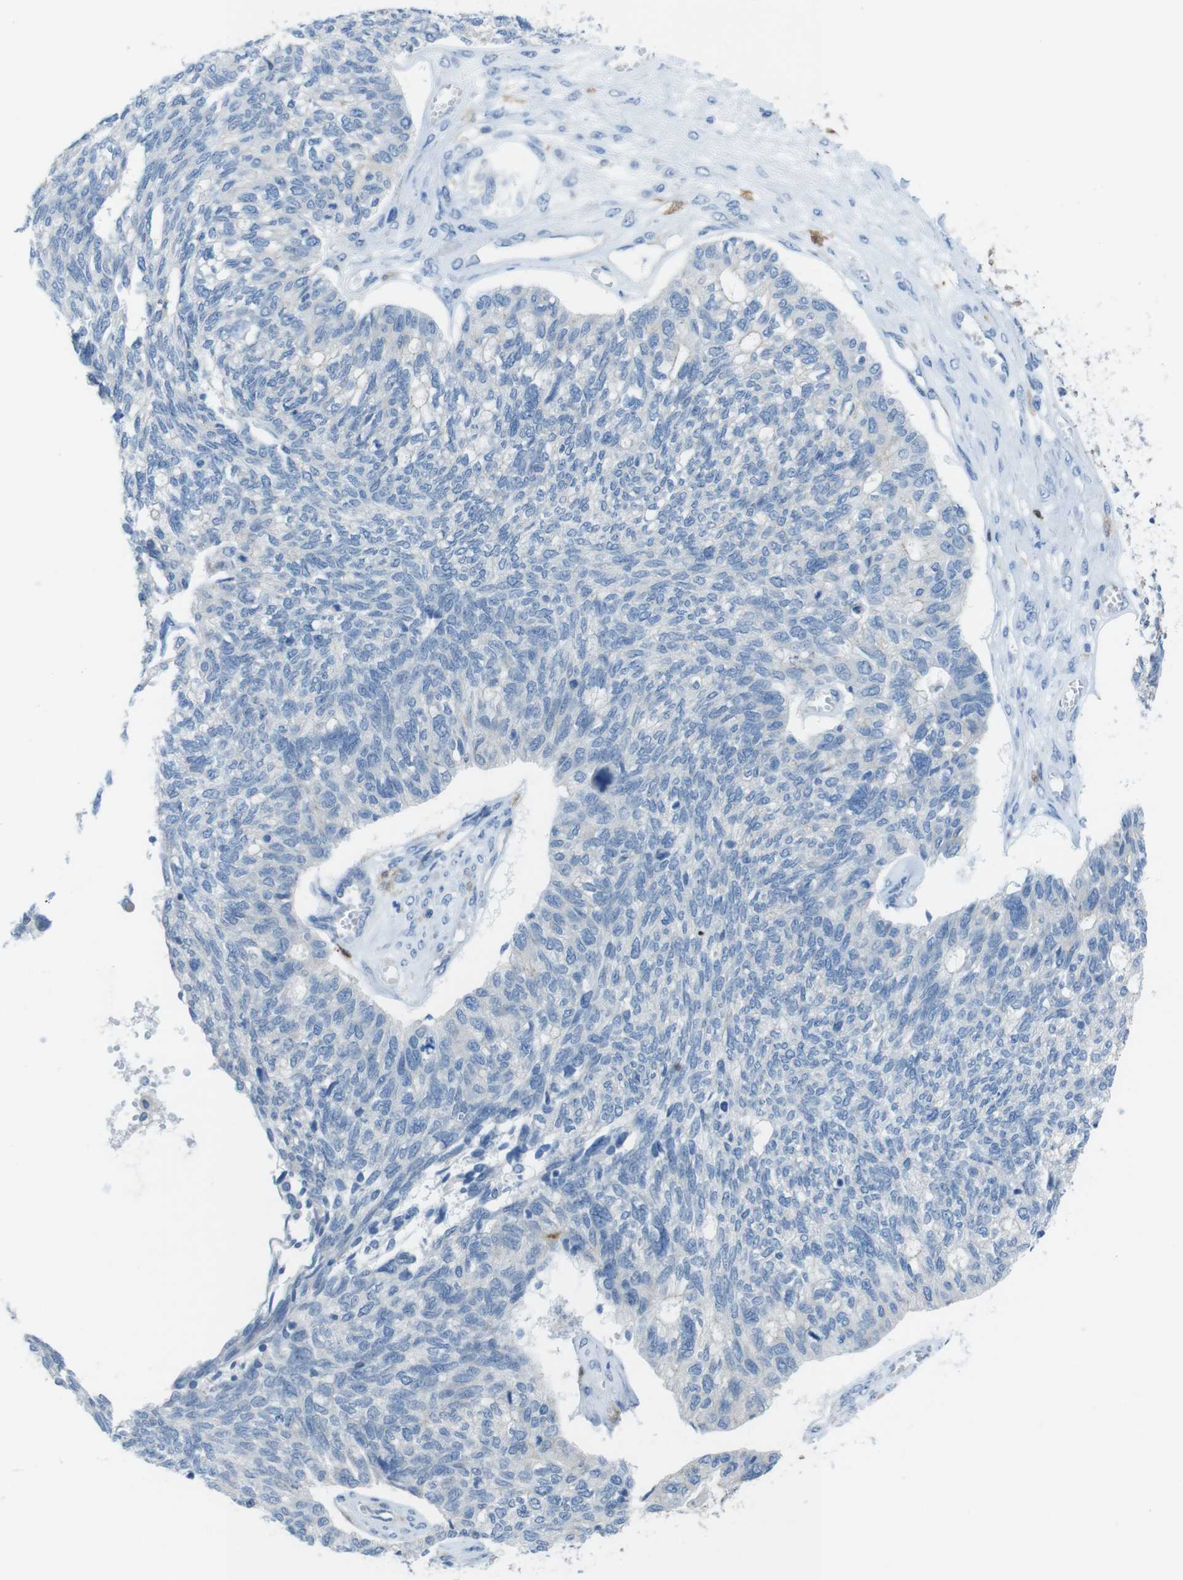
{"staining": {"intensity": "negative", "quantity": "none", "location": "none"}, "tissue": "ovarian cancer", "cell_type": "Tumor cells", "image_type": "cancer", "snomed": [{"axis": "morphology", "description": "Cystadenocarcinoma, serous, NOS"}, {"axis": "topography", "description": "Ovary"}], "caption": "High magnification brightfield microscopy of ovarian cancer (serous cystadenocarcinoma) stained with DAB (brown) and counterstained with hematoxylin (blue): tumor cells show no significant expression.", "gene": "CLMN", "patient": {"sex": "female", "age": 79}}